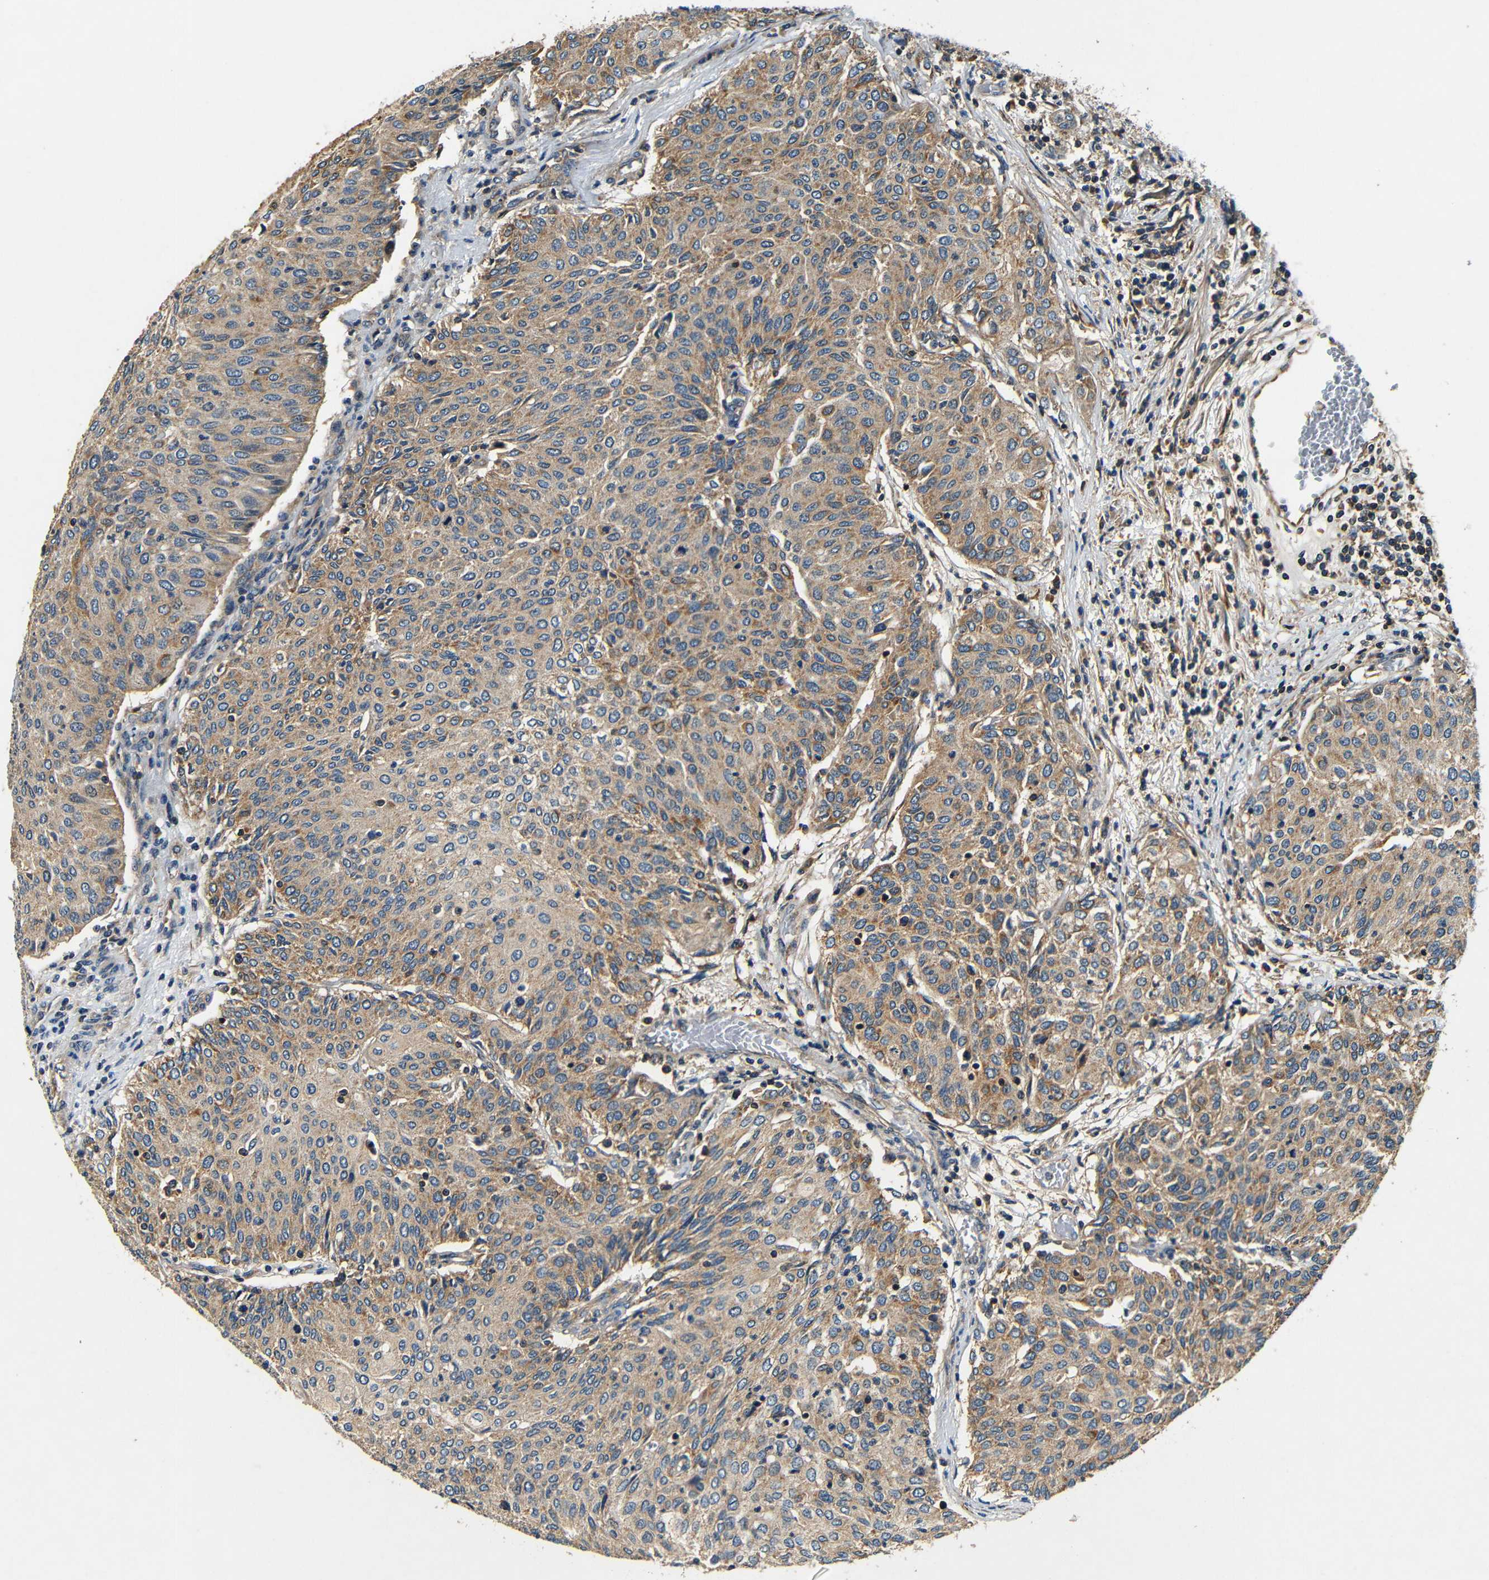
{"staining": {"intensity": "moderate", "quantity": ">75%", "location": "cytoplasmic/membranous"}, "tissue": "urothelial cancer", "cell_type": "Tumor cells", "image_type": "cancer", "snomed": [{"axis": "morphology", "description": "Urothelial carcinoma, Low grade"}, {"axis": "topography", "description": "Urinary bladder"}], "caption": "Low-grade urothelial carcinoma was stained to show a protein in brown. There is medium levels of moderate cytoplasmic/membranous staining in about >75% of tumor cells.", "gene": "MTX1", "patient": {"sex": "female", "age": 79}}